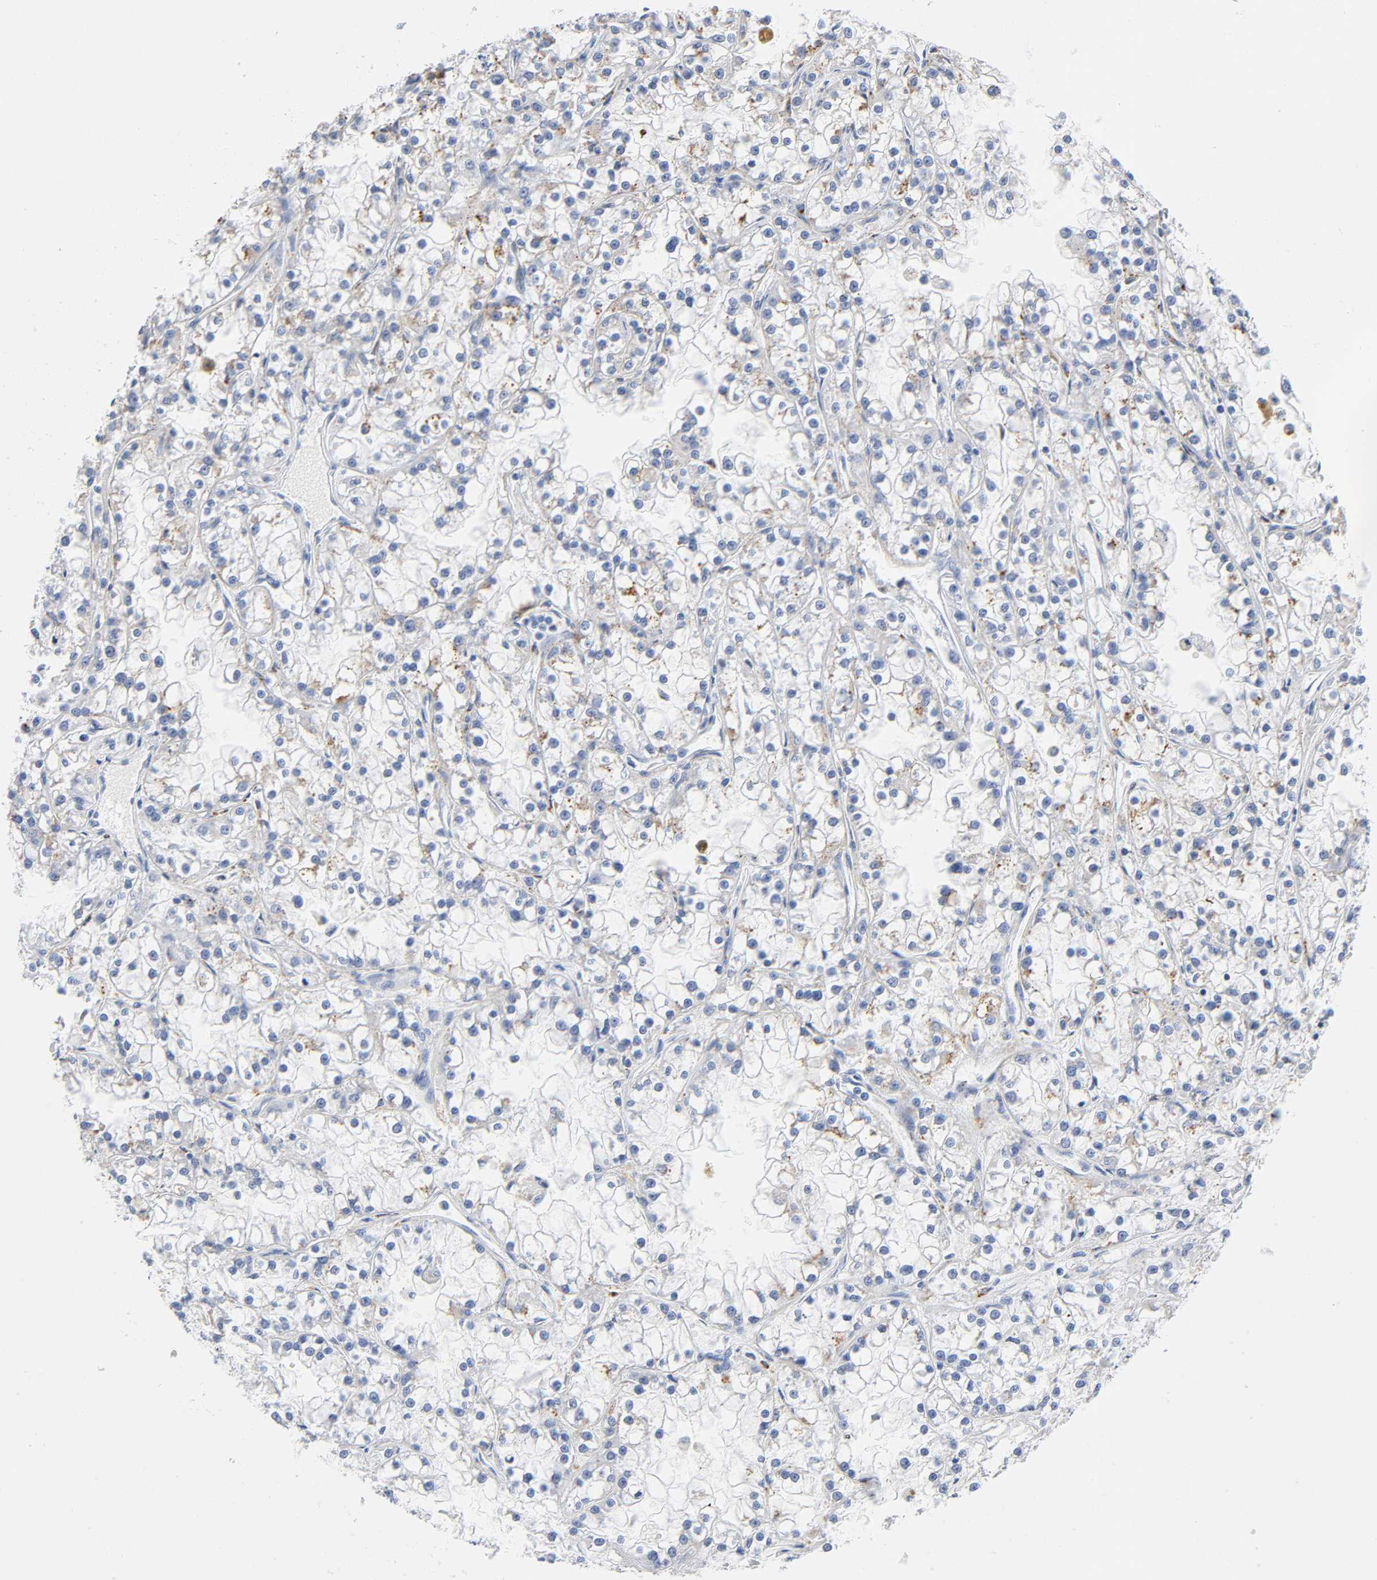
{"staining": {"intensity": "negative", "quantity": "none", "location": "none"}, "tissue": "renal cancer", "cell_type": "Tumor cells", "image_type": "cancer", "snomed": [{"axis": "morphology", "description": "Adenocarcinoma, NOS"}, {"axis": "topography", "description": "Kidney"}], "caption": "Immunohistochemistry (IHC) image of adenocarcinoma (renal) stained for a protein (brown), which demonstrates no expression in tumor cells.", "gene": "PLP1", "patient": {"sex": "female", "age": 52}}